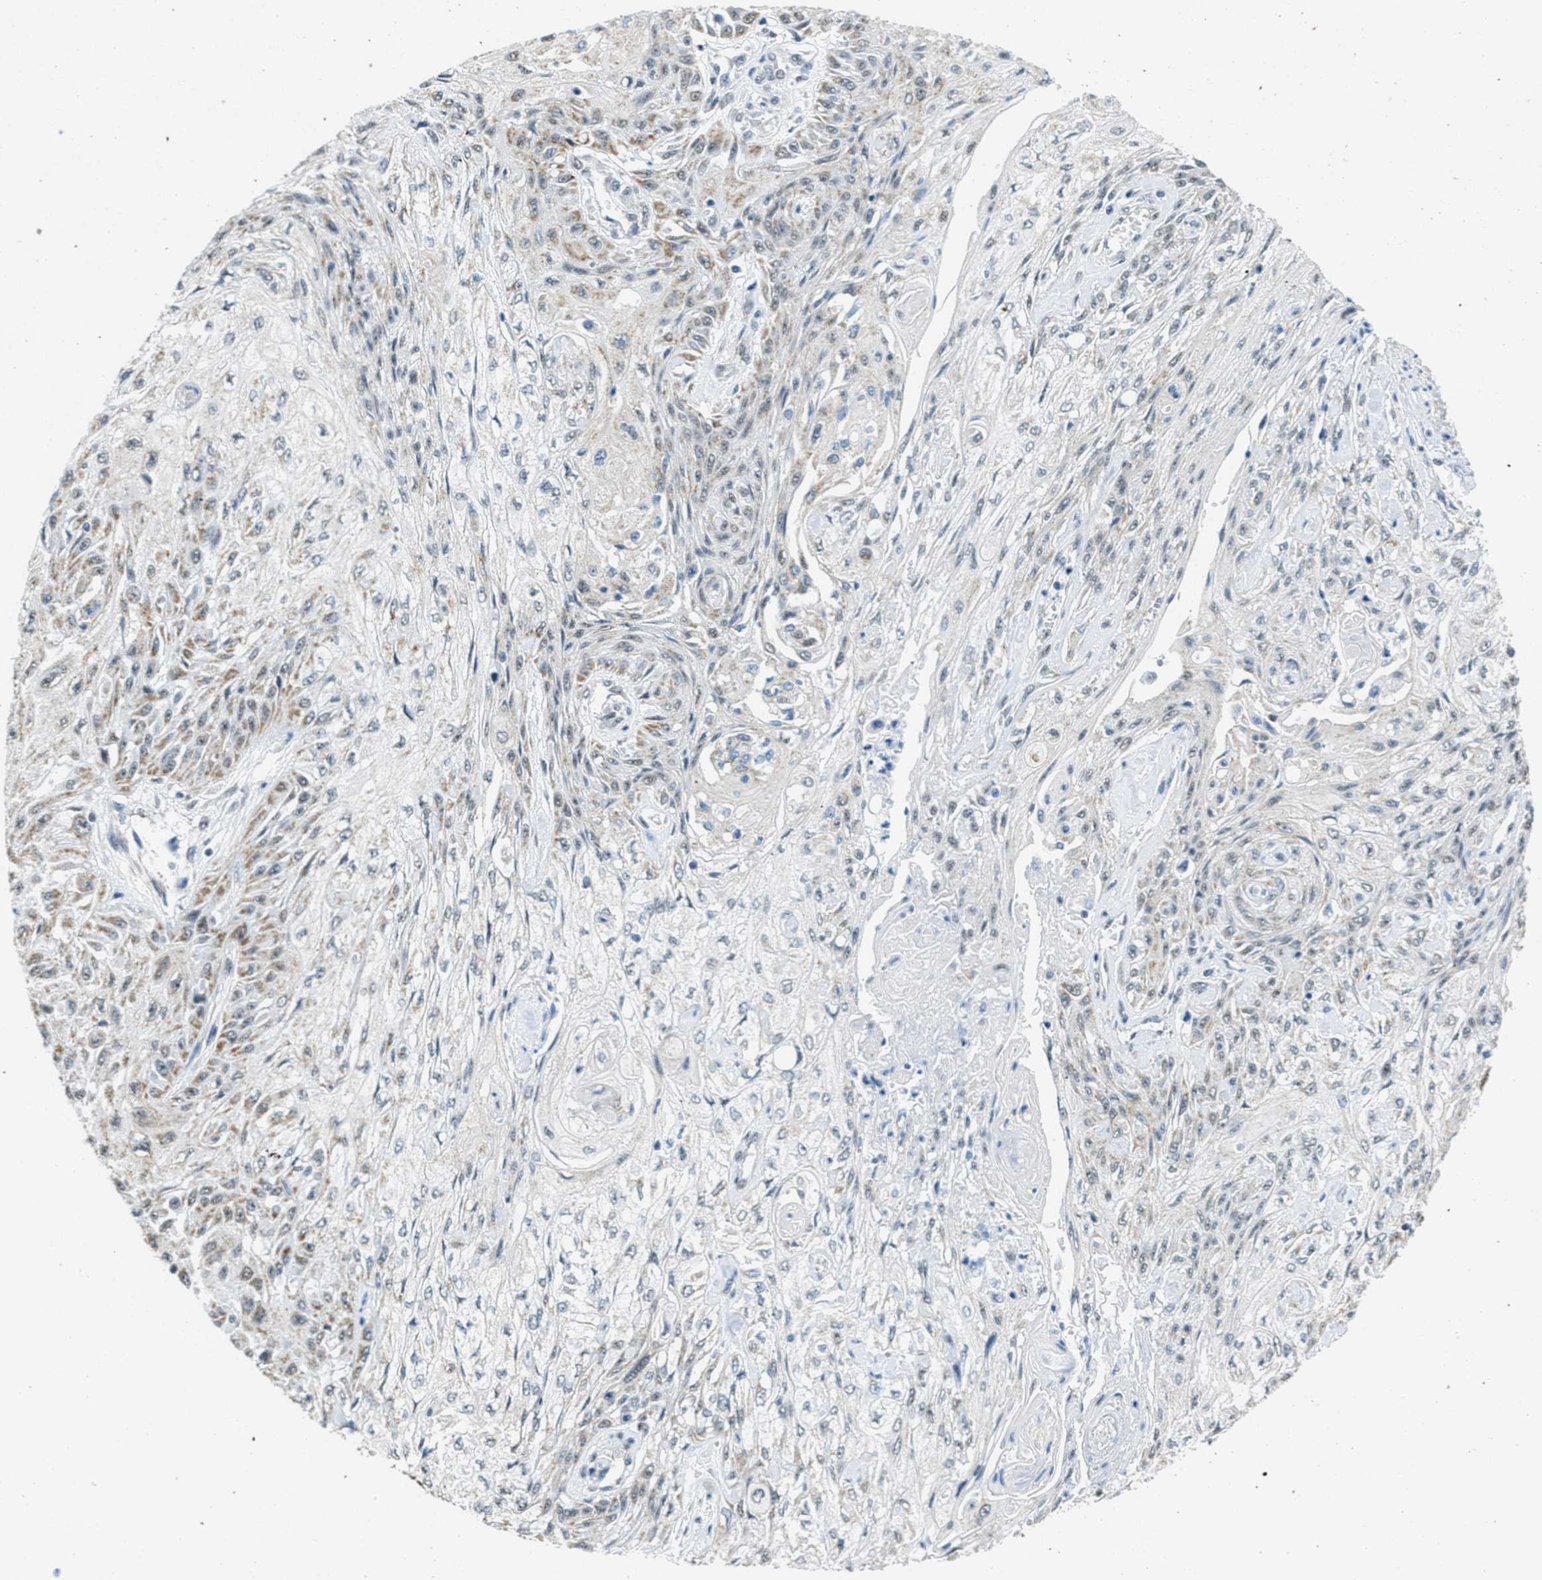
{"staining": {"intensity": "moderate", "quantity": "25%-75%", "location": "cytoplasmic/membranous"}, "tissue": "skin cancer", "cell_type": "Tumor cells", "image_type": "cancer", "snomed": [{"axis": "morphology", "description": "Squamous cell carcinoma, NOS"}, {"axis": "morphology", "description": "Squamous cell carcinoma, metastatic, NOS"}, {"axis": "topography", "description": "Skin"}, {"axis": "topography", "description": "Lymph node"}], "caption": "A brown stain highlights moderate cytoplasmic/membranous expression of a protein in human skin squamous cell carcinoma tumor cells. The protein is shown in brown color, while the nuclei are stained blue.", "gene": "TOMM70", "patient": {"sex": "male", "age": 75}}